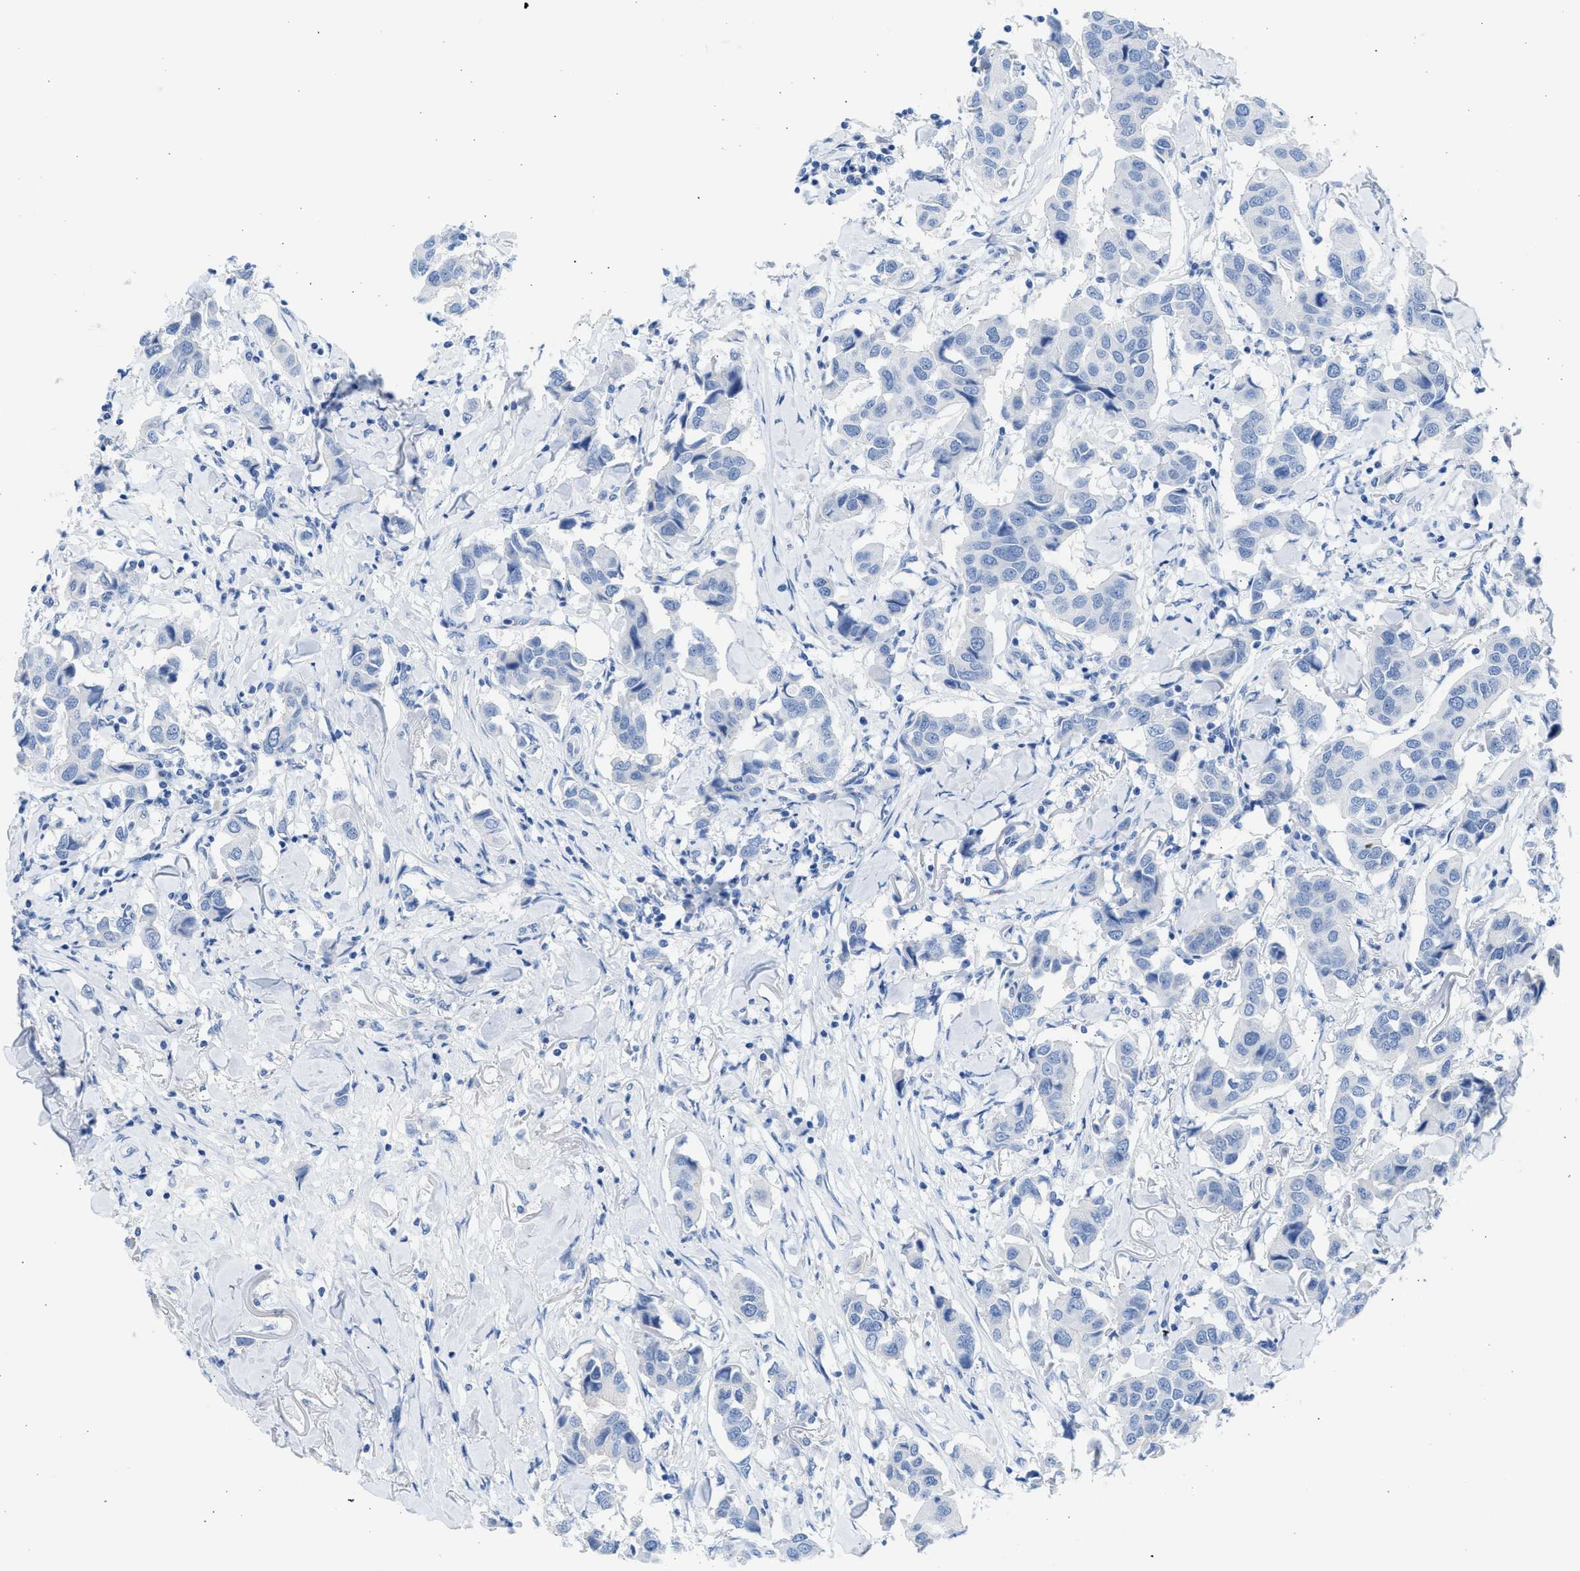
{"staining": {"intensity": "negative", "quantity": "none", "location": "none"}, "tissue": "breast cancer", "cell_type": "Tumor cells", "image_type": "cancer", "snomed": [{"axis": "morphology", "description": "Duct carcinoma"}, {"axis": "topography", "description": "Breast"}], "caption": "The IHC image has no significant staining in tumor cells of breast cancer tissue.", "gene": "SPATA3", "patient": {"sex": "female", "age": 80}}